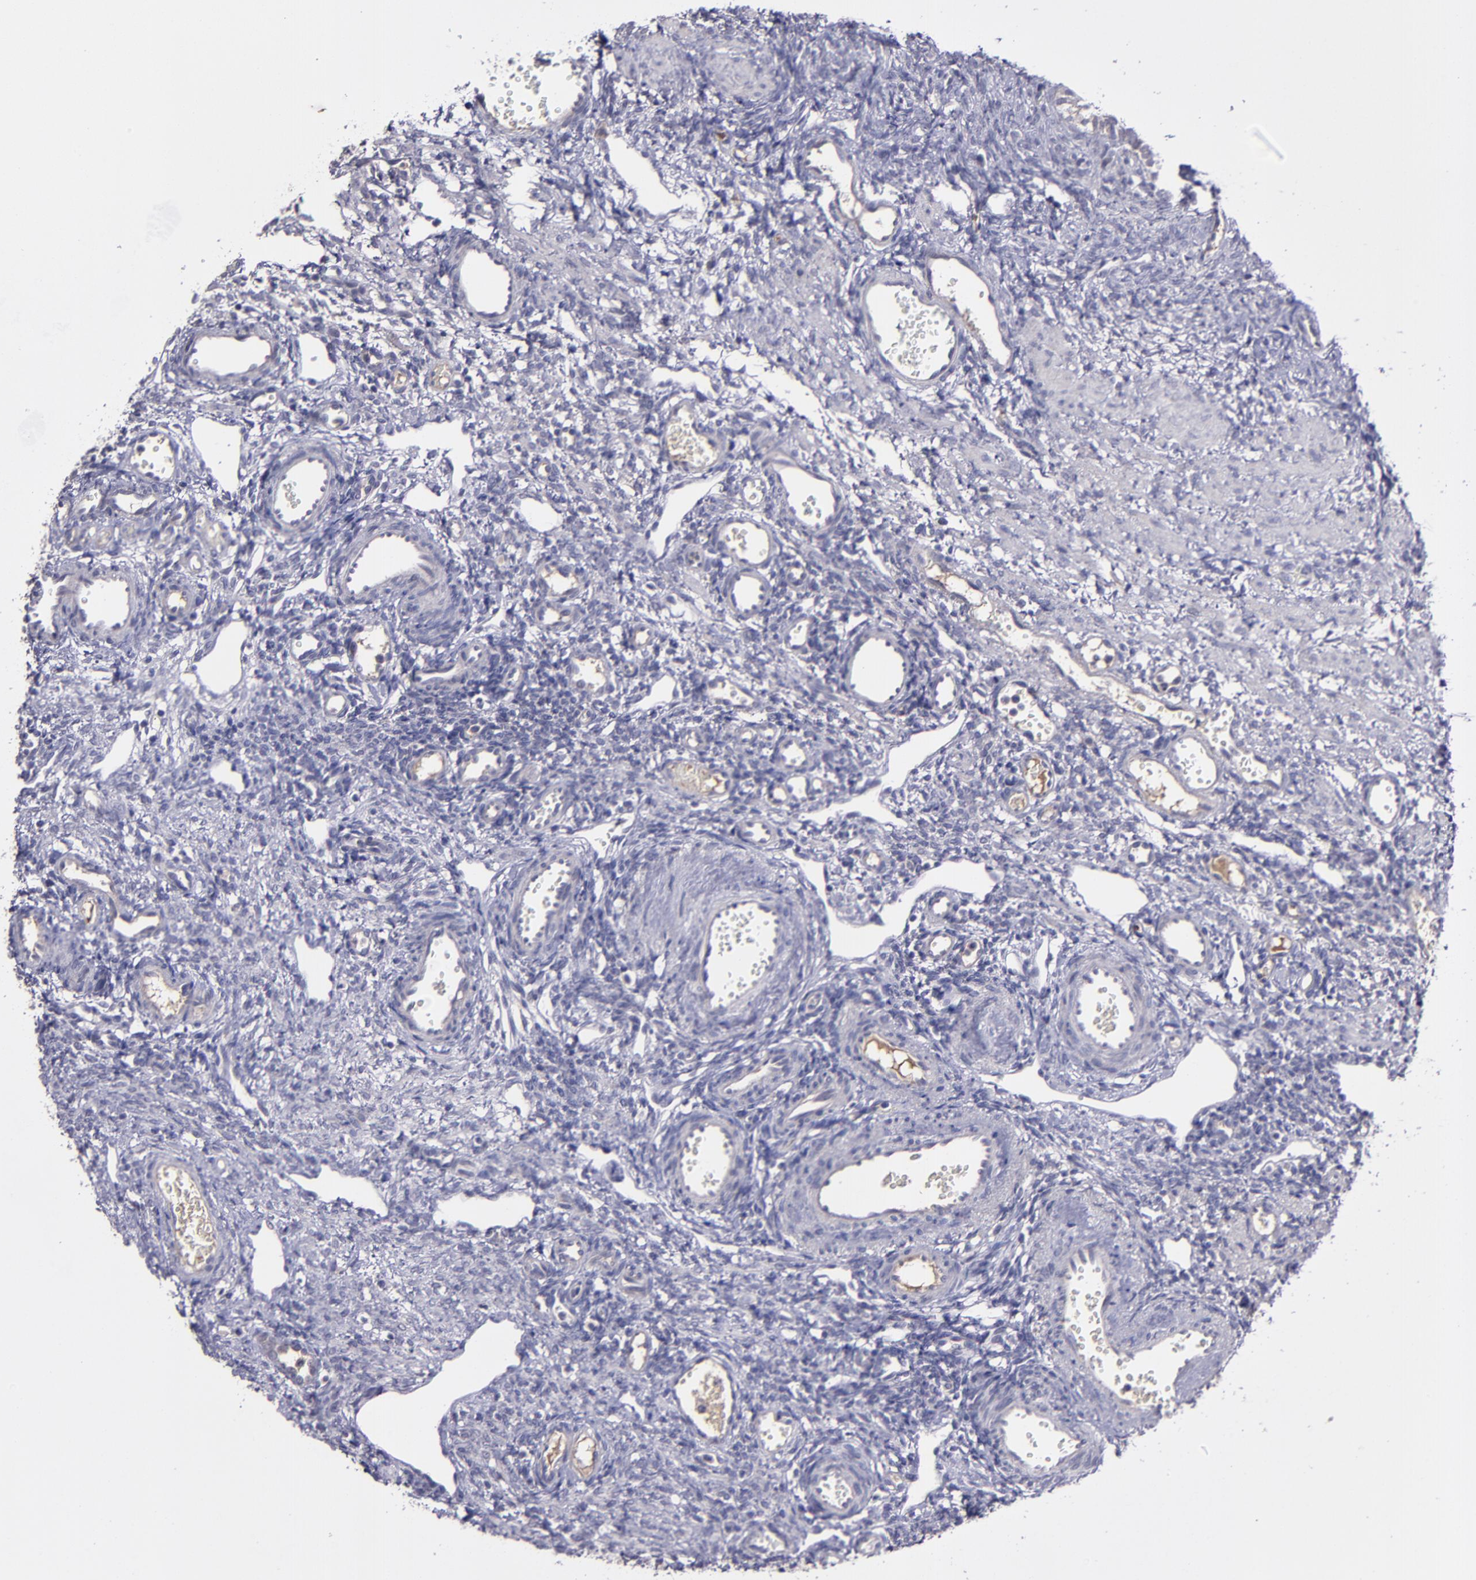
{"staining": {"intensity": "negative", "quantity": "none", "location": "none"}, "tissue": "ovary", "cell_type": "Follicle cells", "image_type": "normal", "snomed": [{"axis": "morphology", "description": "Normal tissue, NOS"}, {"axis": "topography", "description": "Ovary"}], "caption": "Human ovary stained for a protein using immunohistochemistry (IHC) demonstrates no expression in follicle cells.", "gene": "MASP1", "patient": {"sex": "female", "age": 33}}